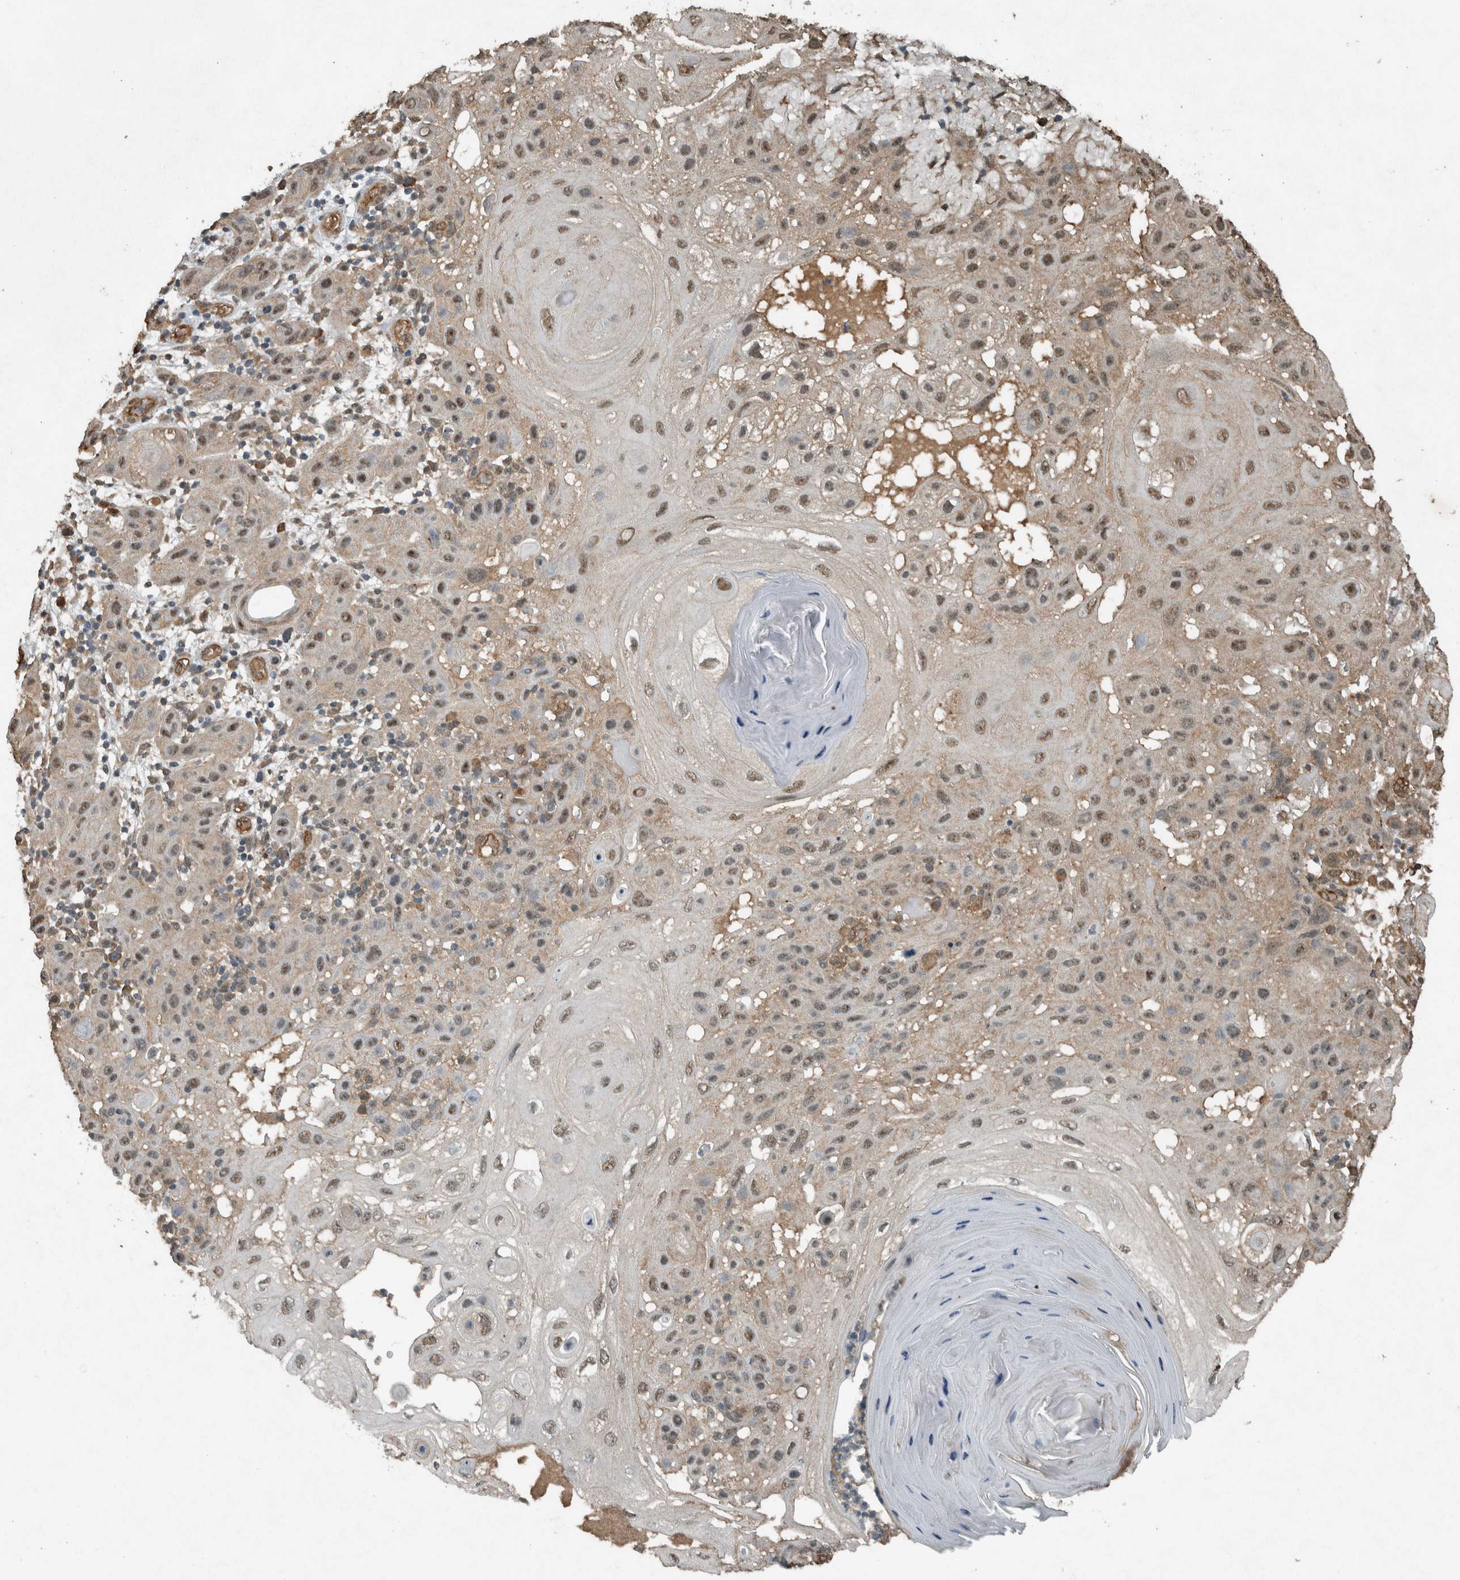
{"staining": {"intensity": "moderate", "quantity": "25%-75%", "location": "nuclear"}, "tissue": "skin cancer", "cell_type": "Tumor cells", "image_type": "cancer", "snomed": [{"axis": "morphology", "description": "Normal tissue, NOS"}, {"axis": "morphology", "description": "Squamous cell carcinoma, NOS"}, {"axis": "topography", "description": "Skin"}], "caption": "The photomicrograph demonstrates a brown stain indicating the presence of a protein in the nuclear of tumor cells in skin cancer (squamous cell carcinoma).", "gene": "ARHGEF12", "patient": {"sex": "female", "age": 96}}